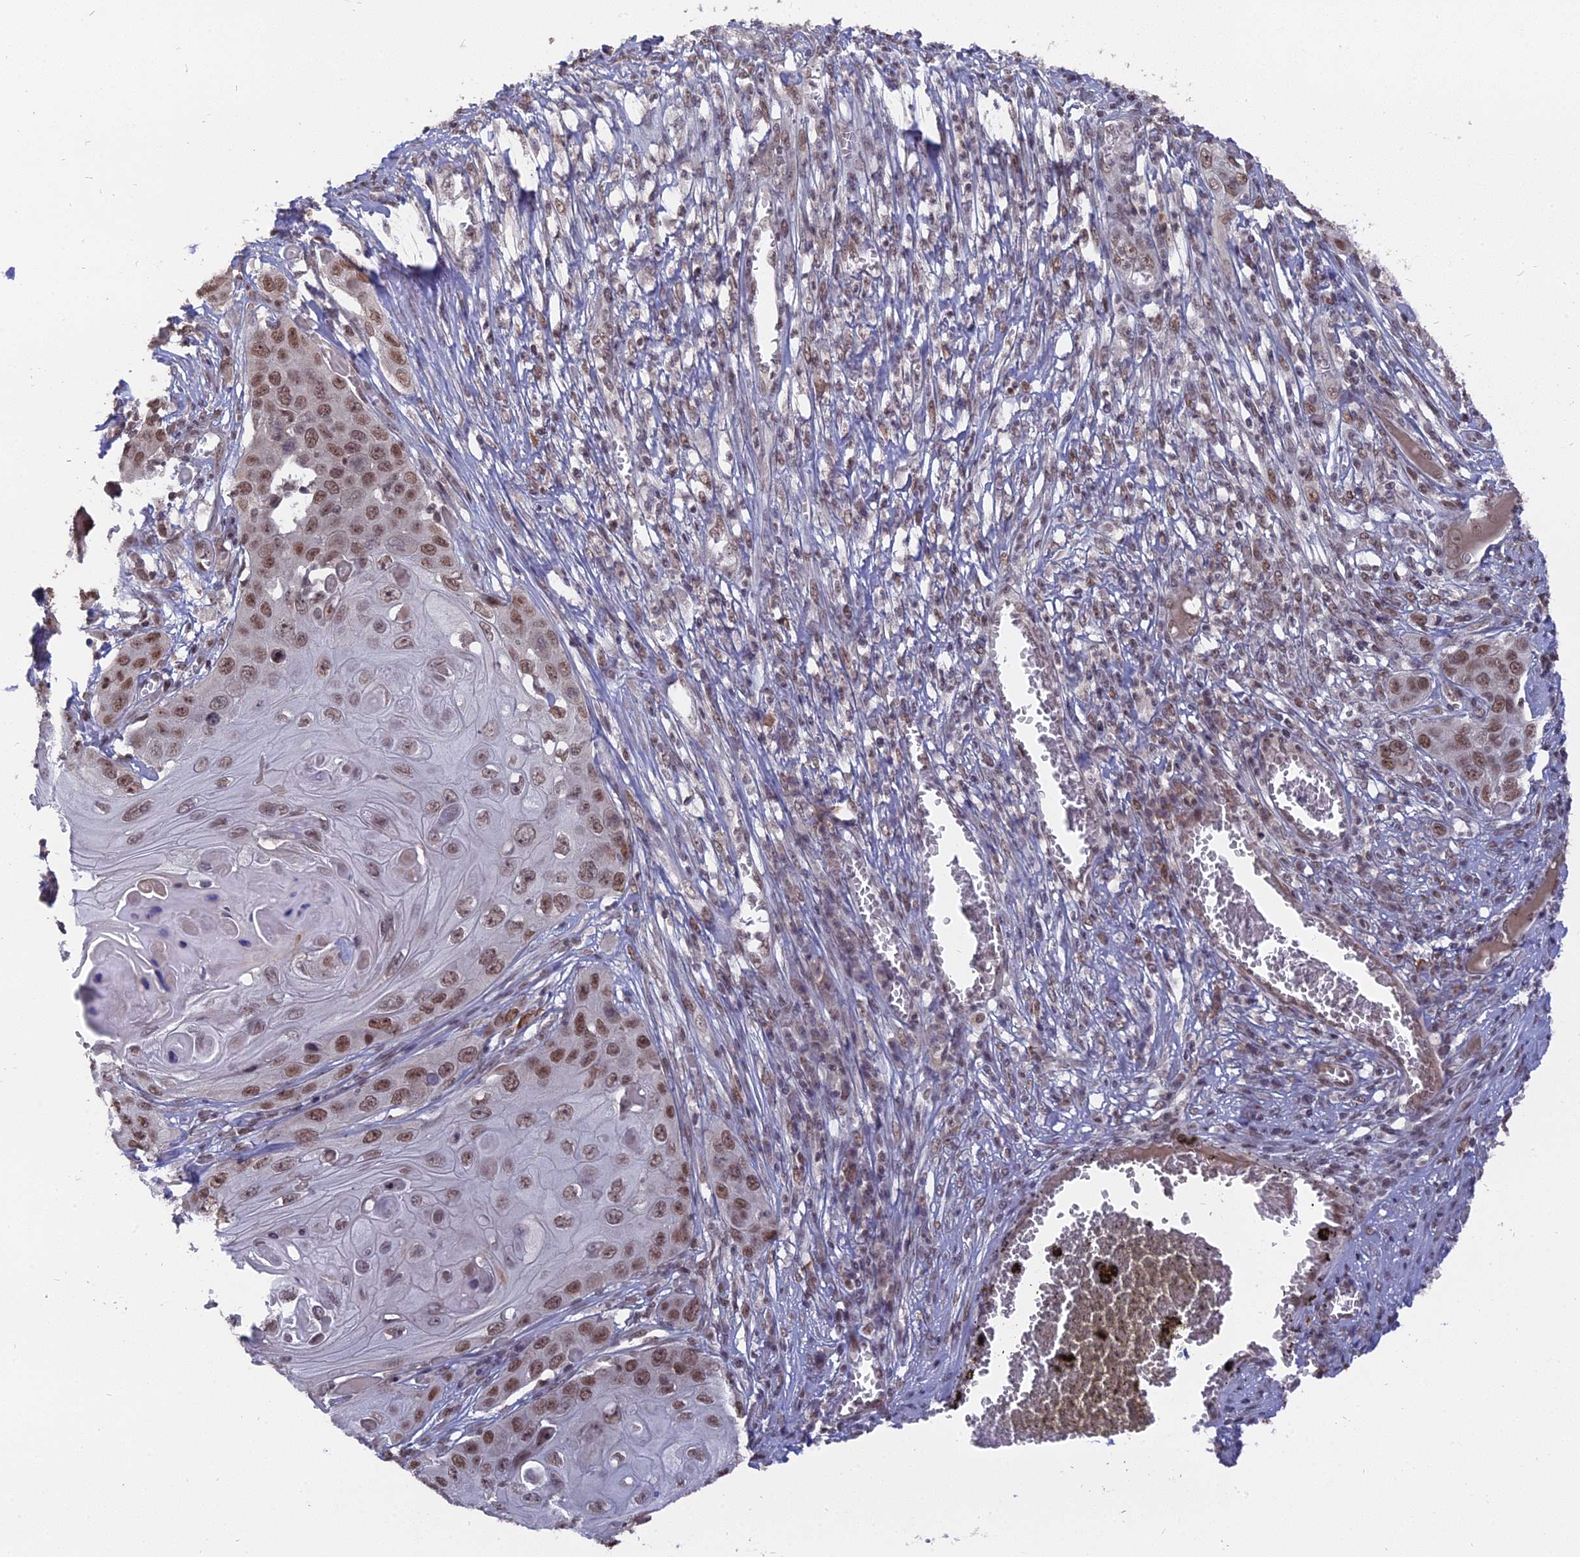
{"staining": {"intensity": "moderate", "quantity": ">75%", "location": "nuclear"}, "tissue": "skin cancer", "cell_type": "Tumor cells", "image_type": "cancer", "snomed": [{"axis": "morphology", "description": "Squamous cell carcinoma, NOS"}, {"axis": "topography", "description": "Skin"}], "caption": "An immunohistochemistry (IHC) photomicrograph of tumor tissue is shown. Protein staining in brown highlights moderate nuclear positivity in skin squamous cell carcinoma within tumor cells.", "gene": "NR1H3", "patient": {"sex": "male", "age": 55}}